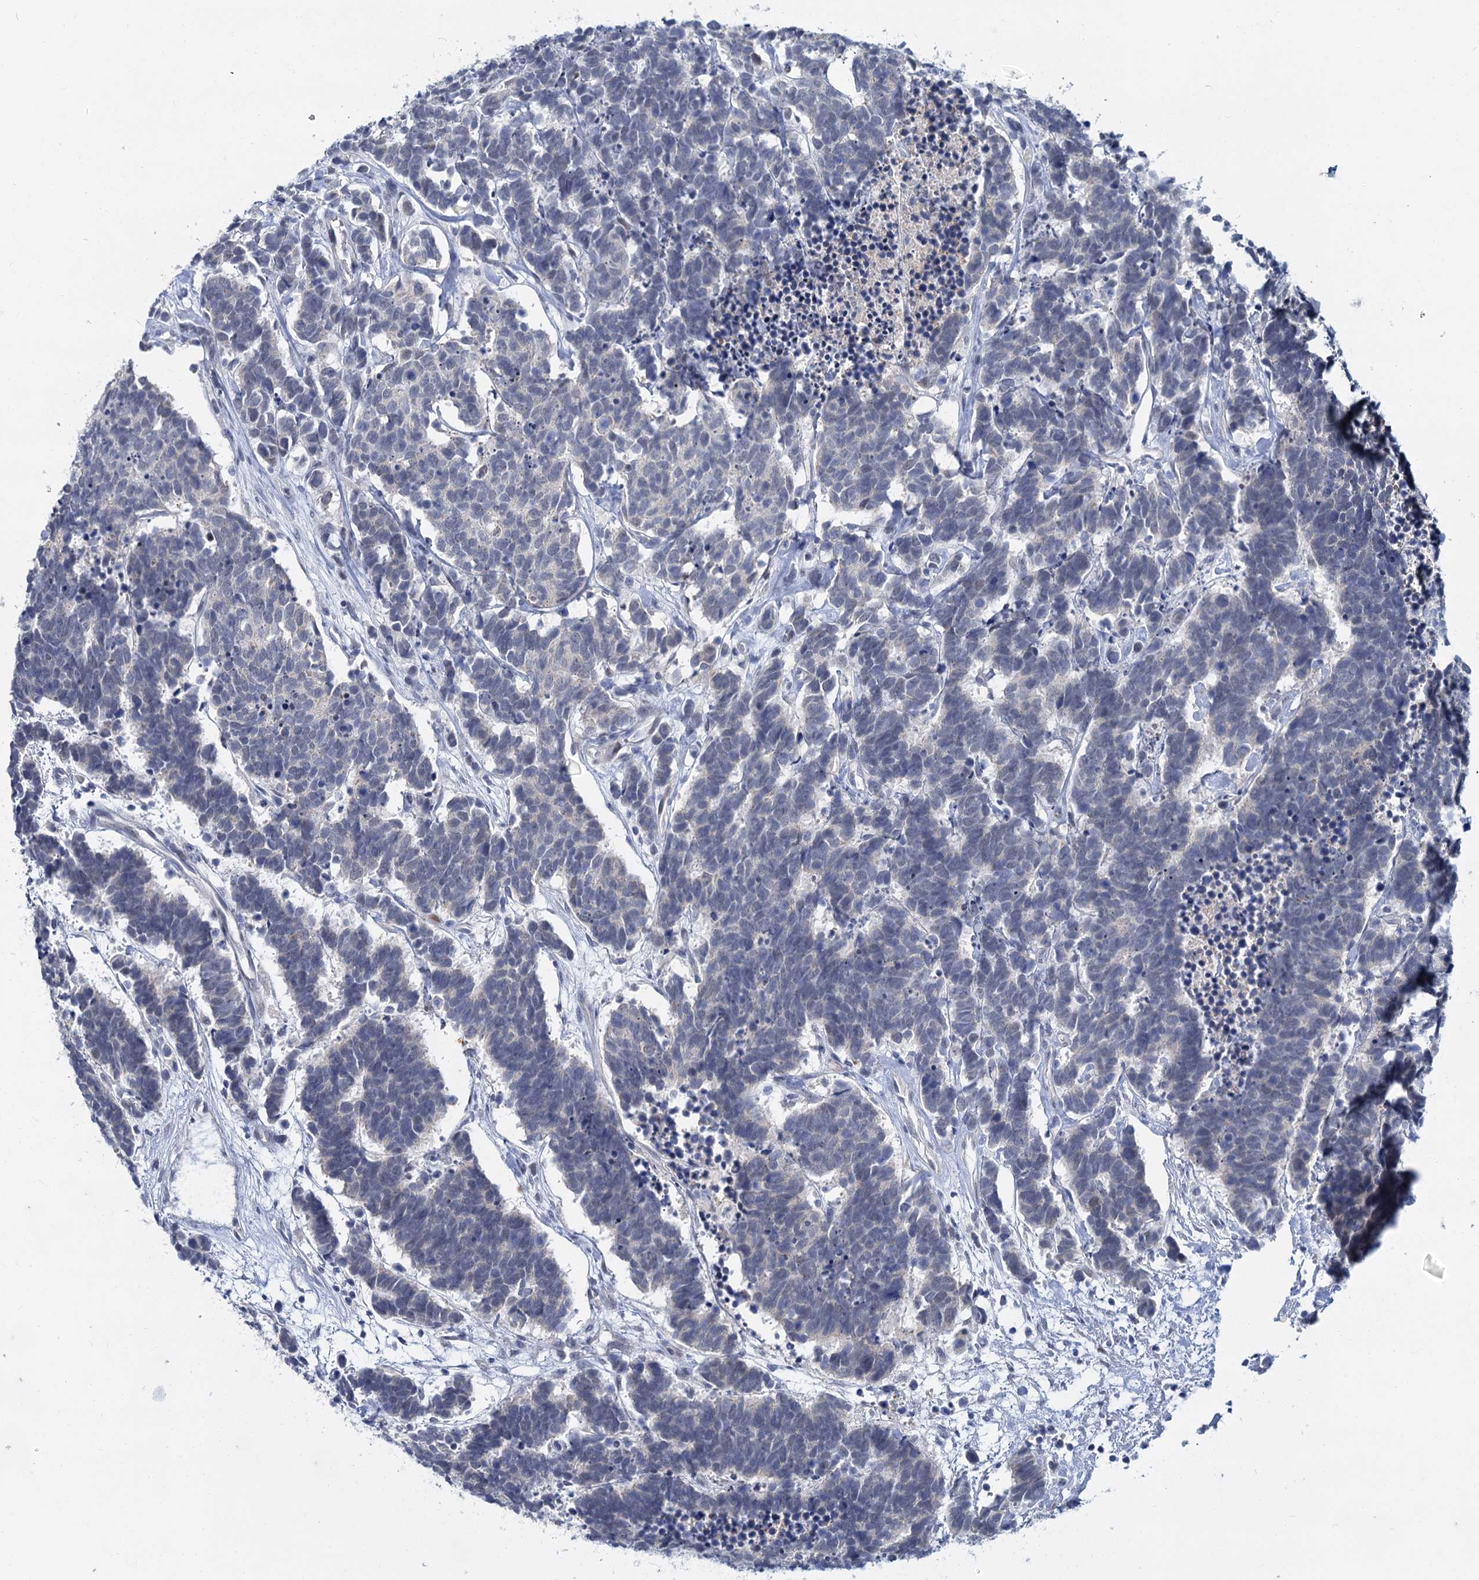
{"staining": {"intensity": "negative", "quantity": "none", "location": "none"}, "tissue": "carcinoid", "cell_type": "Tumor cells", "image_type": "cancer", "snomed": [{"axis": "morphology", "description": "Carcinoma, NOS"}, {"axis": "morphology", "description": "Carcinoid, malignant, NOS"}, {"axis": "topography", "description": "Urinary bladder"}], "caption": "There is no significant expression in tumor cells of carcinoid. (DAB (3,3'-diaminobenzidine) immunohistochemistry (IHC) with hematoxylin counter stain).", "gene": "ACRBP", "patient": {"sex": "male", "age": 57}}